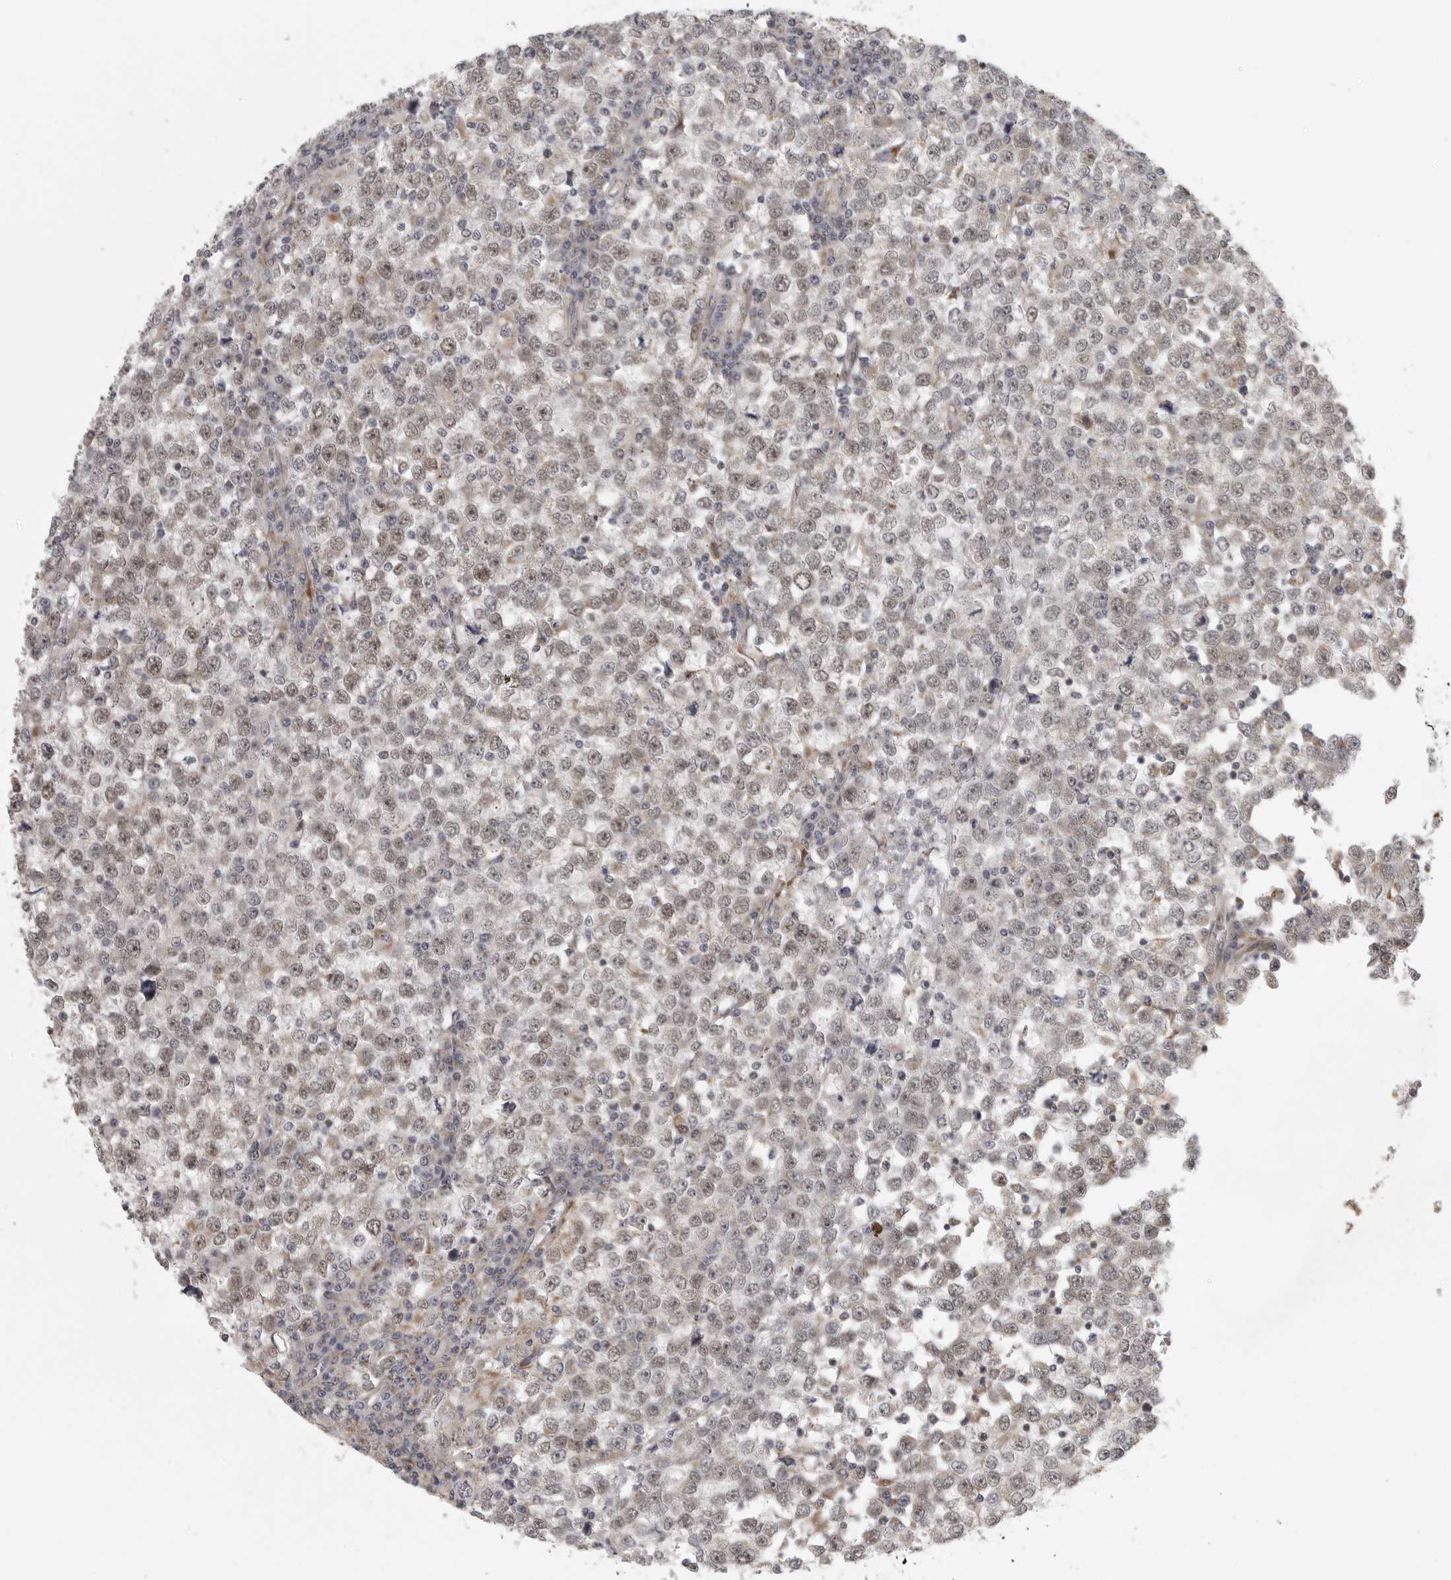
{"staining": {"intensity": "weak", "quantity": "25%-75%", "location": "nuclear"}, "tissue": "testis cancer", "cell_type": "Tumor cells", "image_type": "cancer", "snomed": [{"axis": "morphology", "description": "Seminoma, NOS"}, {"axis": "topography", "description": "Testis"}], "caption": "Immunohistochemistry staining of seminoma (testis), which shows low levels of weak nuclear expression in approximately 25%-75% of tumor cells indicating weak nuclear protein expression. The staining was performed using DAB (3,3'-diaminobenzidine) (brown) for protein detection and nuclei were counterstained in hematoxylin (blue).", "gene": "POLE2", "patient": {"sex": "male", "age": 65}}